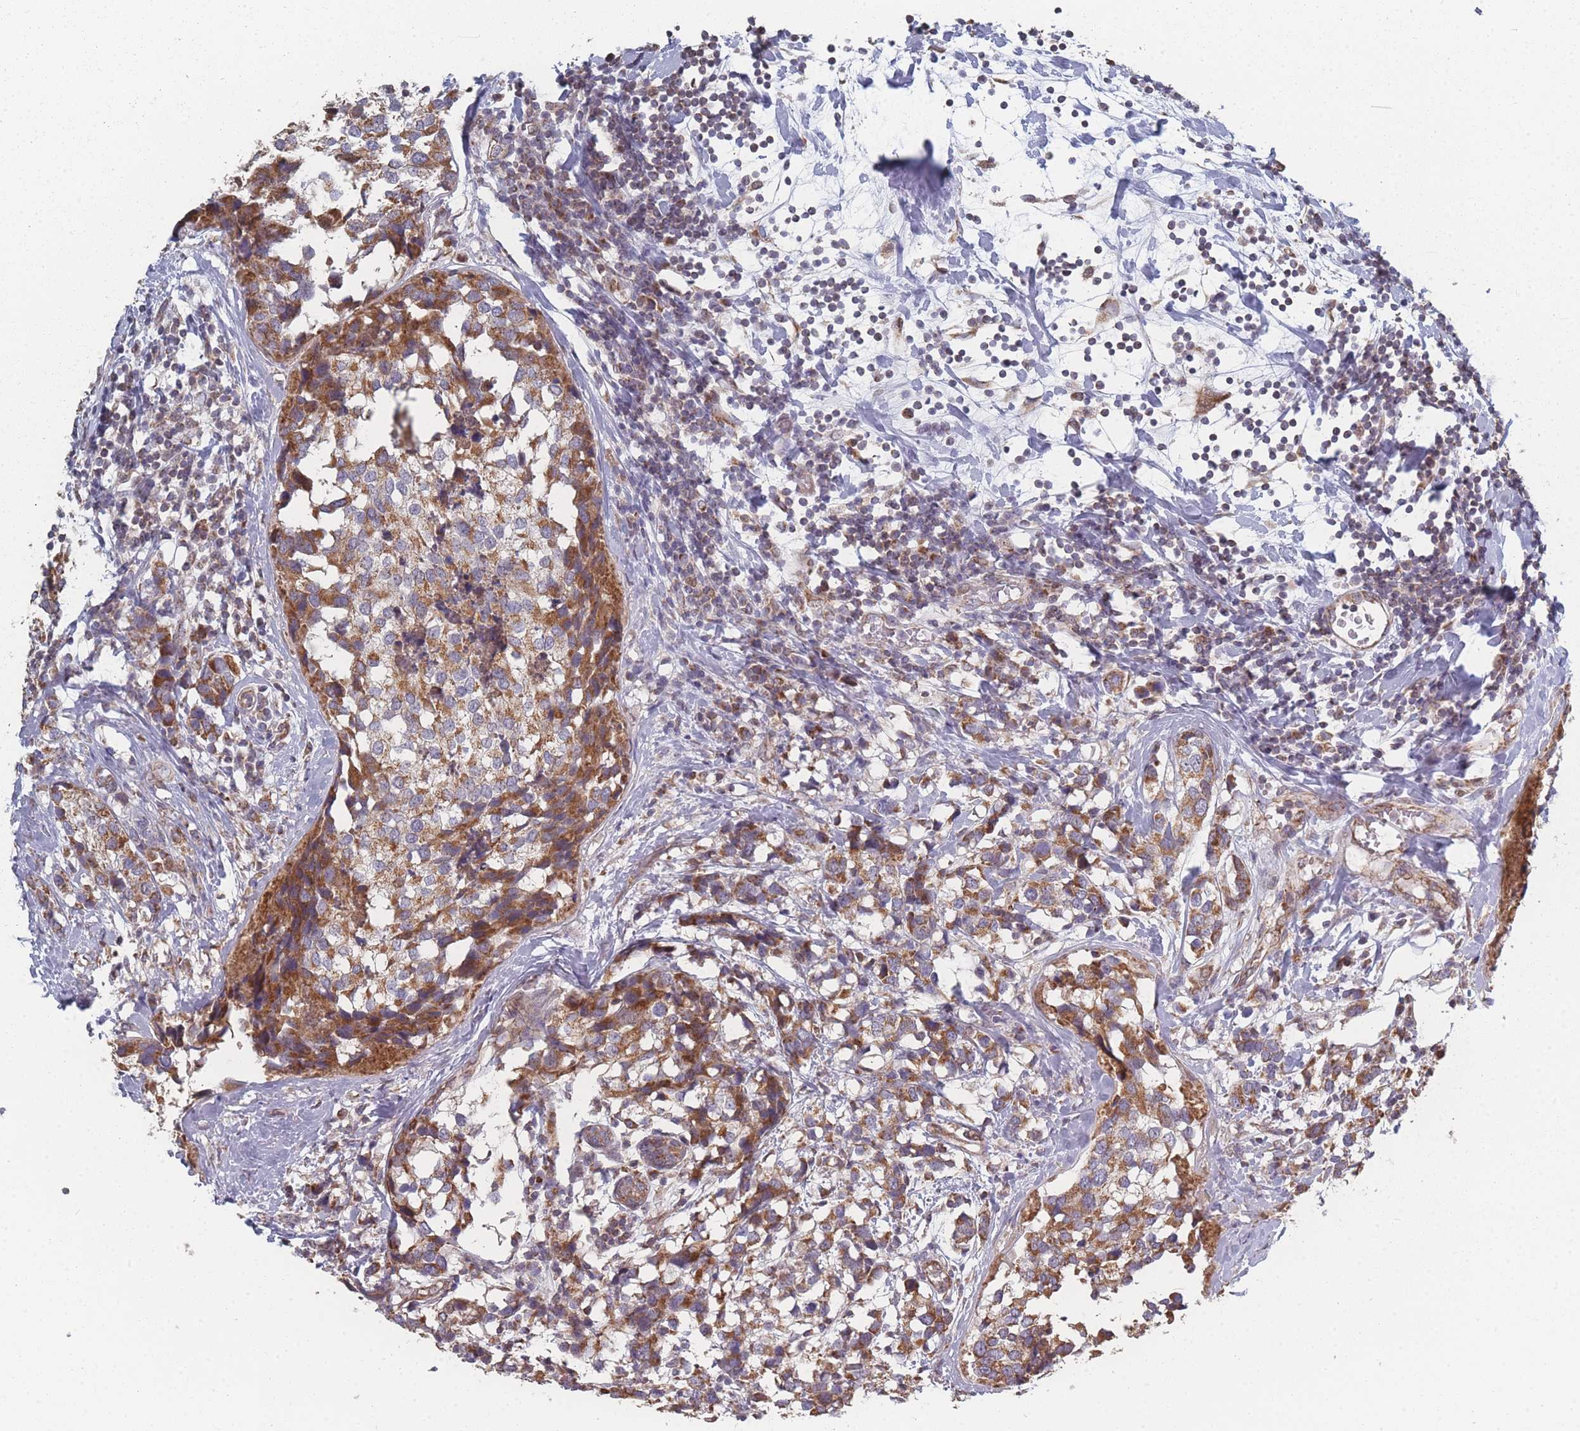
{"staining": {"intensity": "moderate", "quantity": "<25%", "location": "cytoplasmic/membranous"}, "tissue": "breast cancer", "cell_type": "Tumor cells", "image_type": "cancer", "snomed": [{"axis": "morphology", "description": "Lobular carcinoma"}, {"axis": "topography", "description": "Breast"}], "caption": "Immunohistochemistry (IHC) micrograph of lobular carcinoma (breast) stained for a protein (brown), which exhibits low levels of moderate cytoplasmic/membranous positivity in about <25% of tumor cells.", "gene": "PSMB3", "patient": {"sex": "female", "age": 59}}